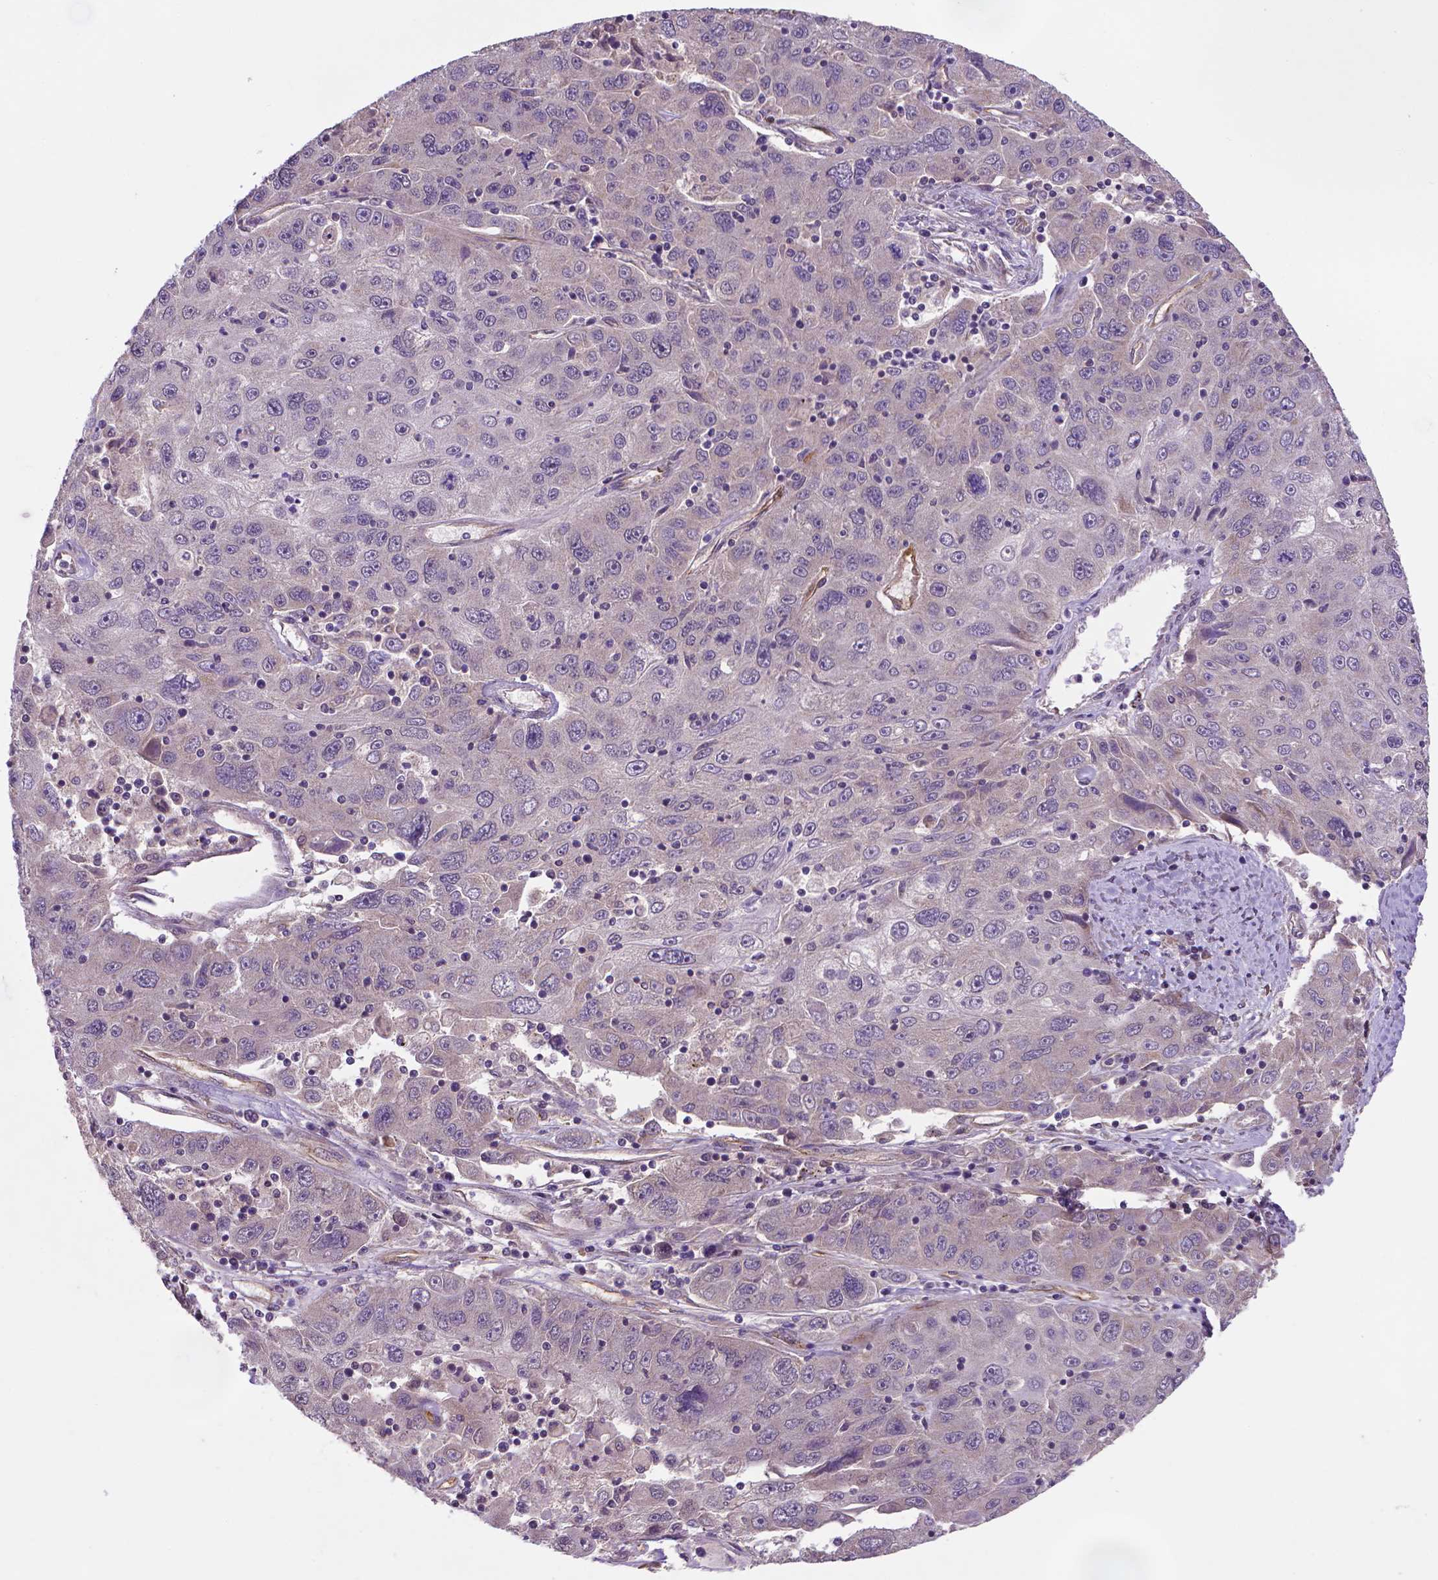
{"staining": {"intensity": "negative", "quantity": "none", "location": "none"}, "tissue": "stomach cancer", "cell_type": "Tumor cells", "image_type": "cancer", "snomed": [{"axis": "morphology", "description": "Adenocarcinoma, NOS"}, {"axis": "topography", "description": "Stomach"}], "caption": "Stomach cancer stained for a protein using immunohistochemistry reveals no staining tumor cells.", "gene": "GPR63", "patient": {"sex": "male", "age": 56}}